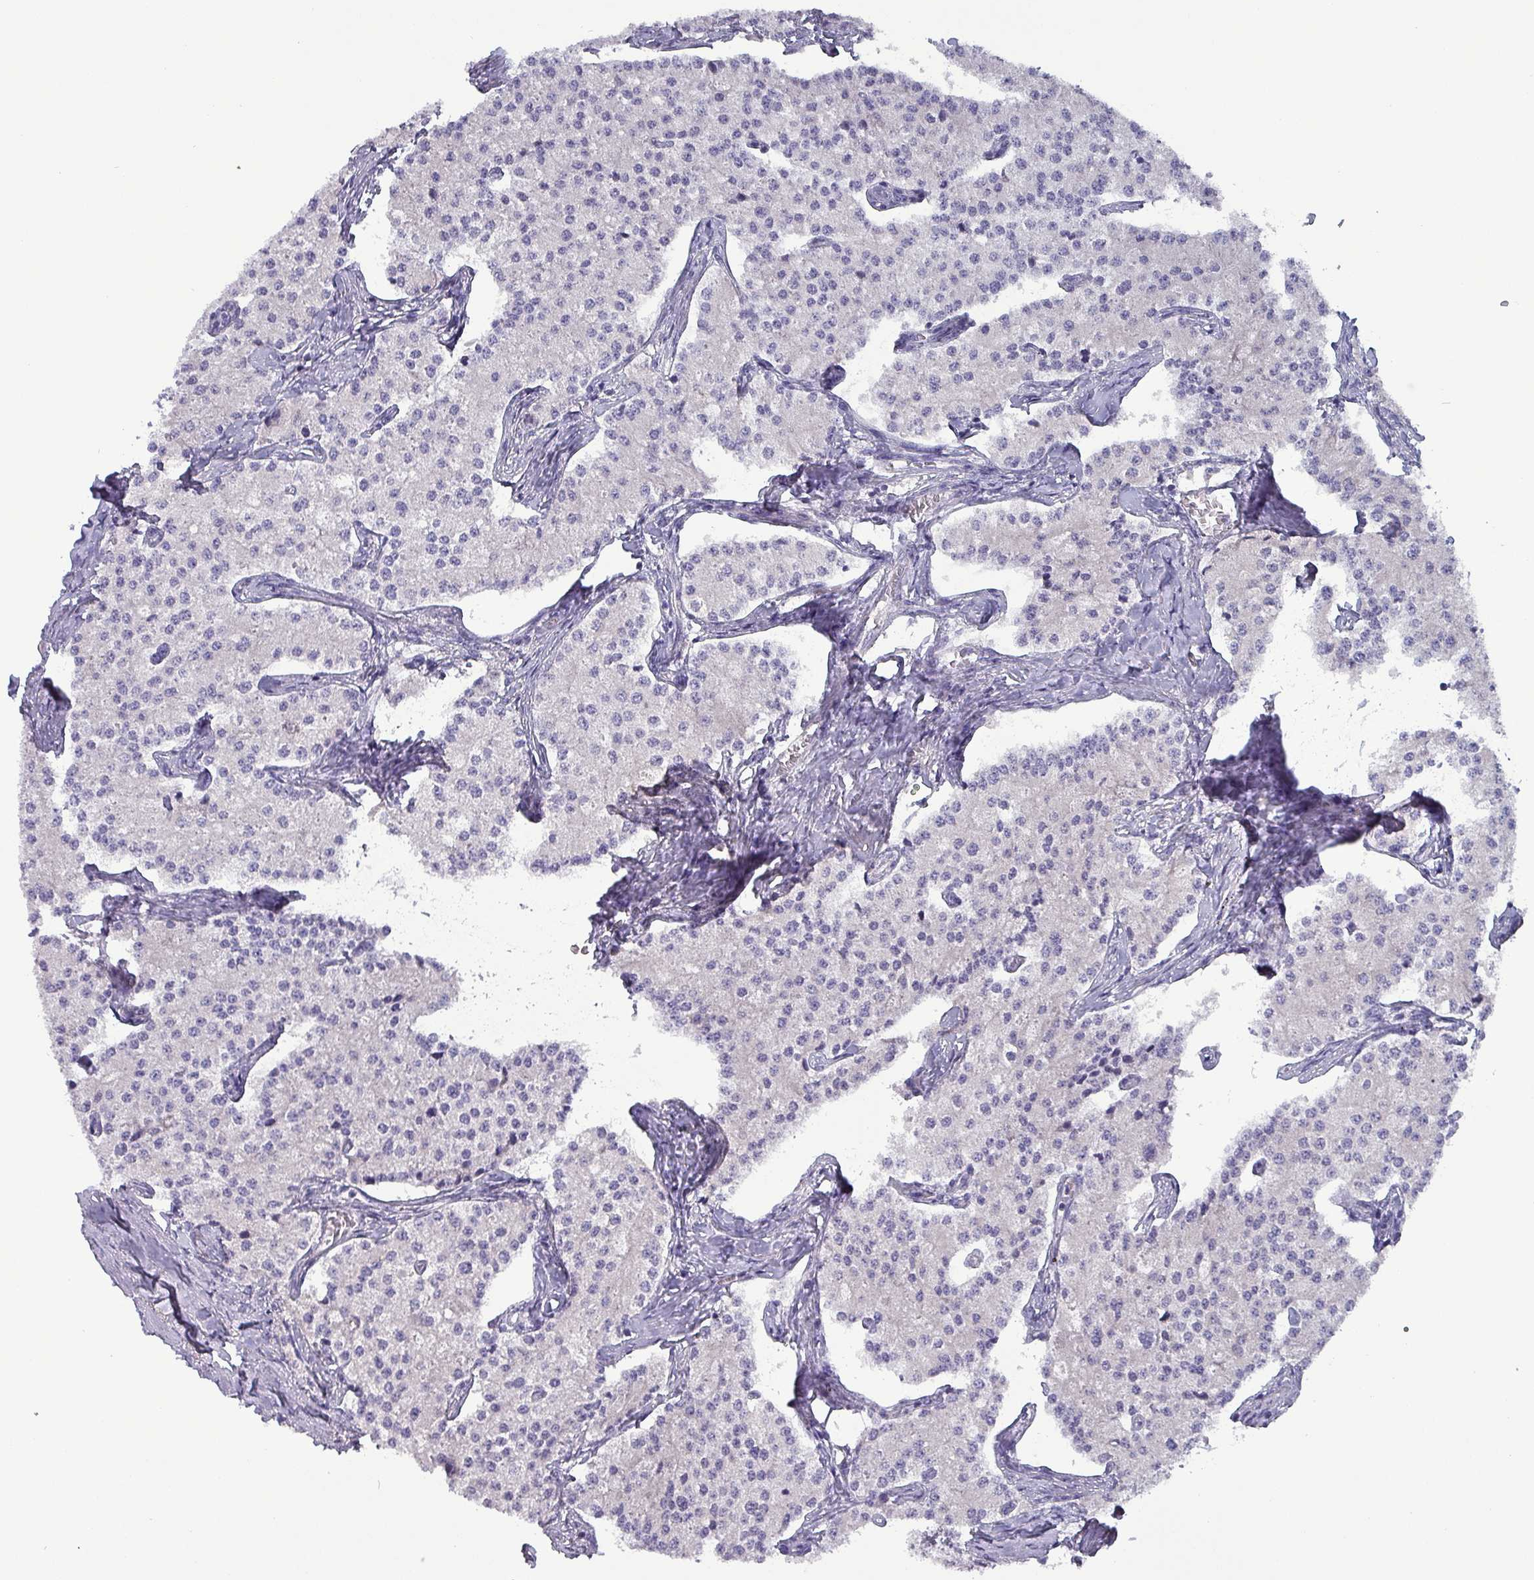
{"staining": {"intensity": "negative", "quantity": "none", "location": "none"}, "tissue": "carcinoid", "cell_type": "Tumor cells", "image_type": "cancer", "snomed": [{"axis": "morphology", "description": "Carcinoid, malignant, NOS"}, {"axis": "topography", "description": "Colon"}], "caption": "Human malignant carcinoid stained for a protein using immunohistochemistry displays no staining in tumor cells.", "gene": "HSD3B7", "patient": {"sex": "female", "age": 52}}